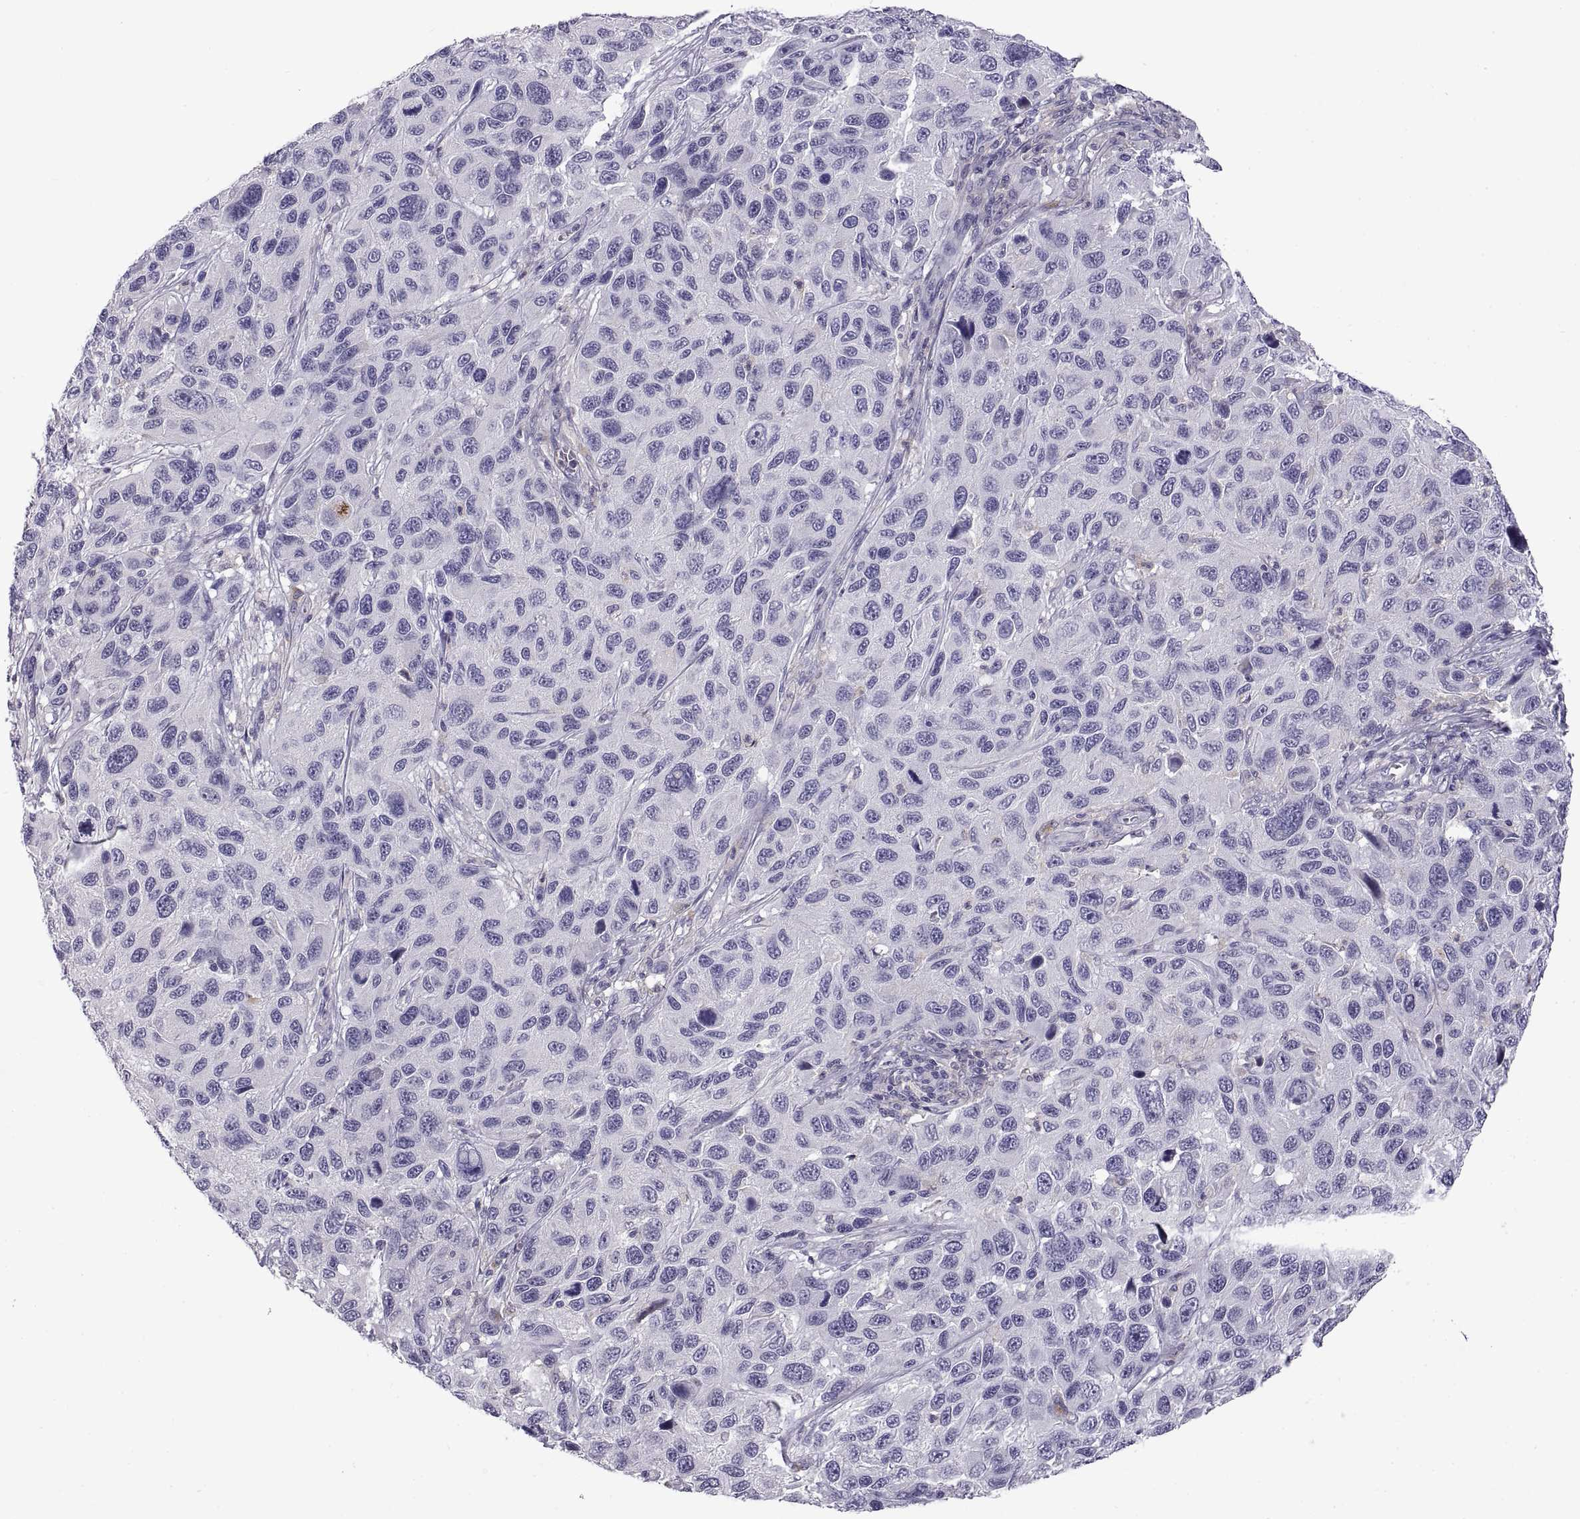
{"staining": {"intensity": "negative", "quantity": "none", "location": "none"}, "tissue": "melanoma", "cell_type": "Tumor cells", "image_type": "cancer", "snomed": [{"axis": "morphology", "description": "Malignant melanoma, NOS"}, {"axis": "topography", "description": "Skin"}], "caption": "Tumor cells are negative for protein expression in human malignant melanoma.", "gene": "RGS19", "patient": {"sex": "male", "age": 53}}